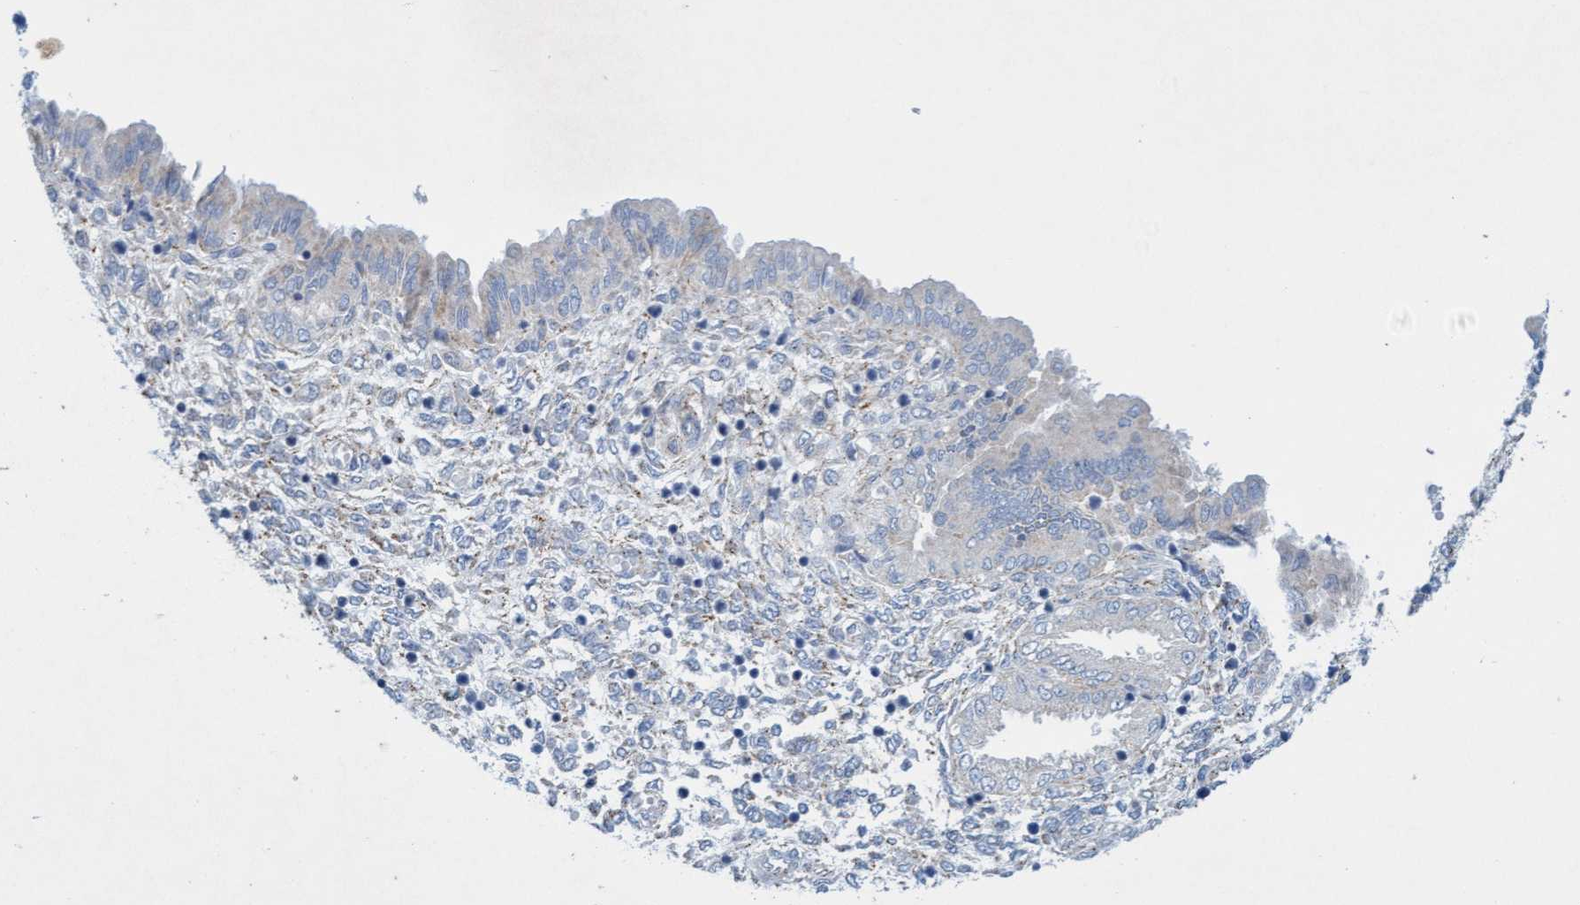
{"staining": {"intensity": "weak", "quantity": "<25%", "location": "cytoplasmic/membranous"}, "tissue": "endometrium", "cell_type": "Cells in endometrial stroma", "image_type": "normal", "snomed": [{"axis": "morphology", "description": "Normal tissue, NOS"}, {"axis": "topography", "description": "Endometrium"}], "caption": "Immunohistochemical staining of benign human endometrium displays no significant staining in cells in endometrial stroma. Brightfield microscopy of immunohistochemistry (IHC) stained with DAB (3,3'-diaminobenzidine) (brown) and hematoxylin (blue), captured at high magnification.", "gene": "SGSH", "patient": {"sex": "female", "age": 33}}